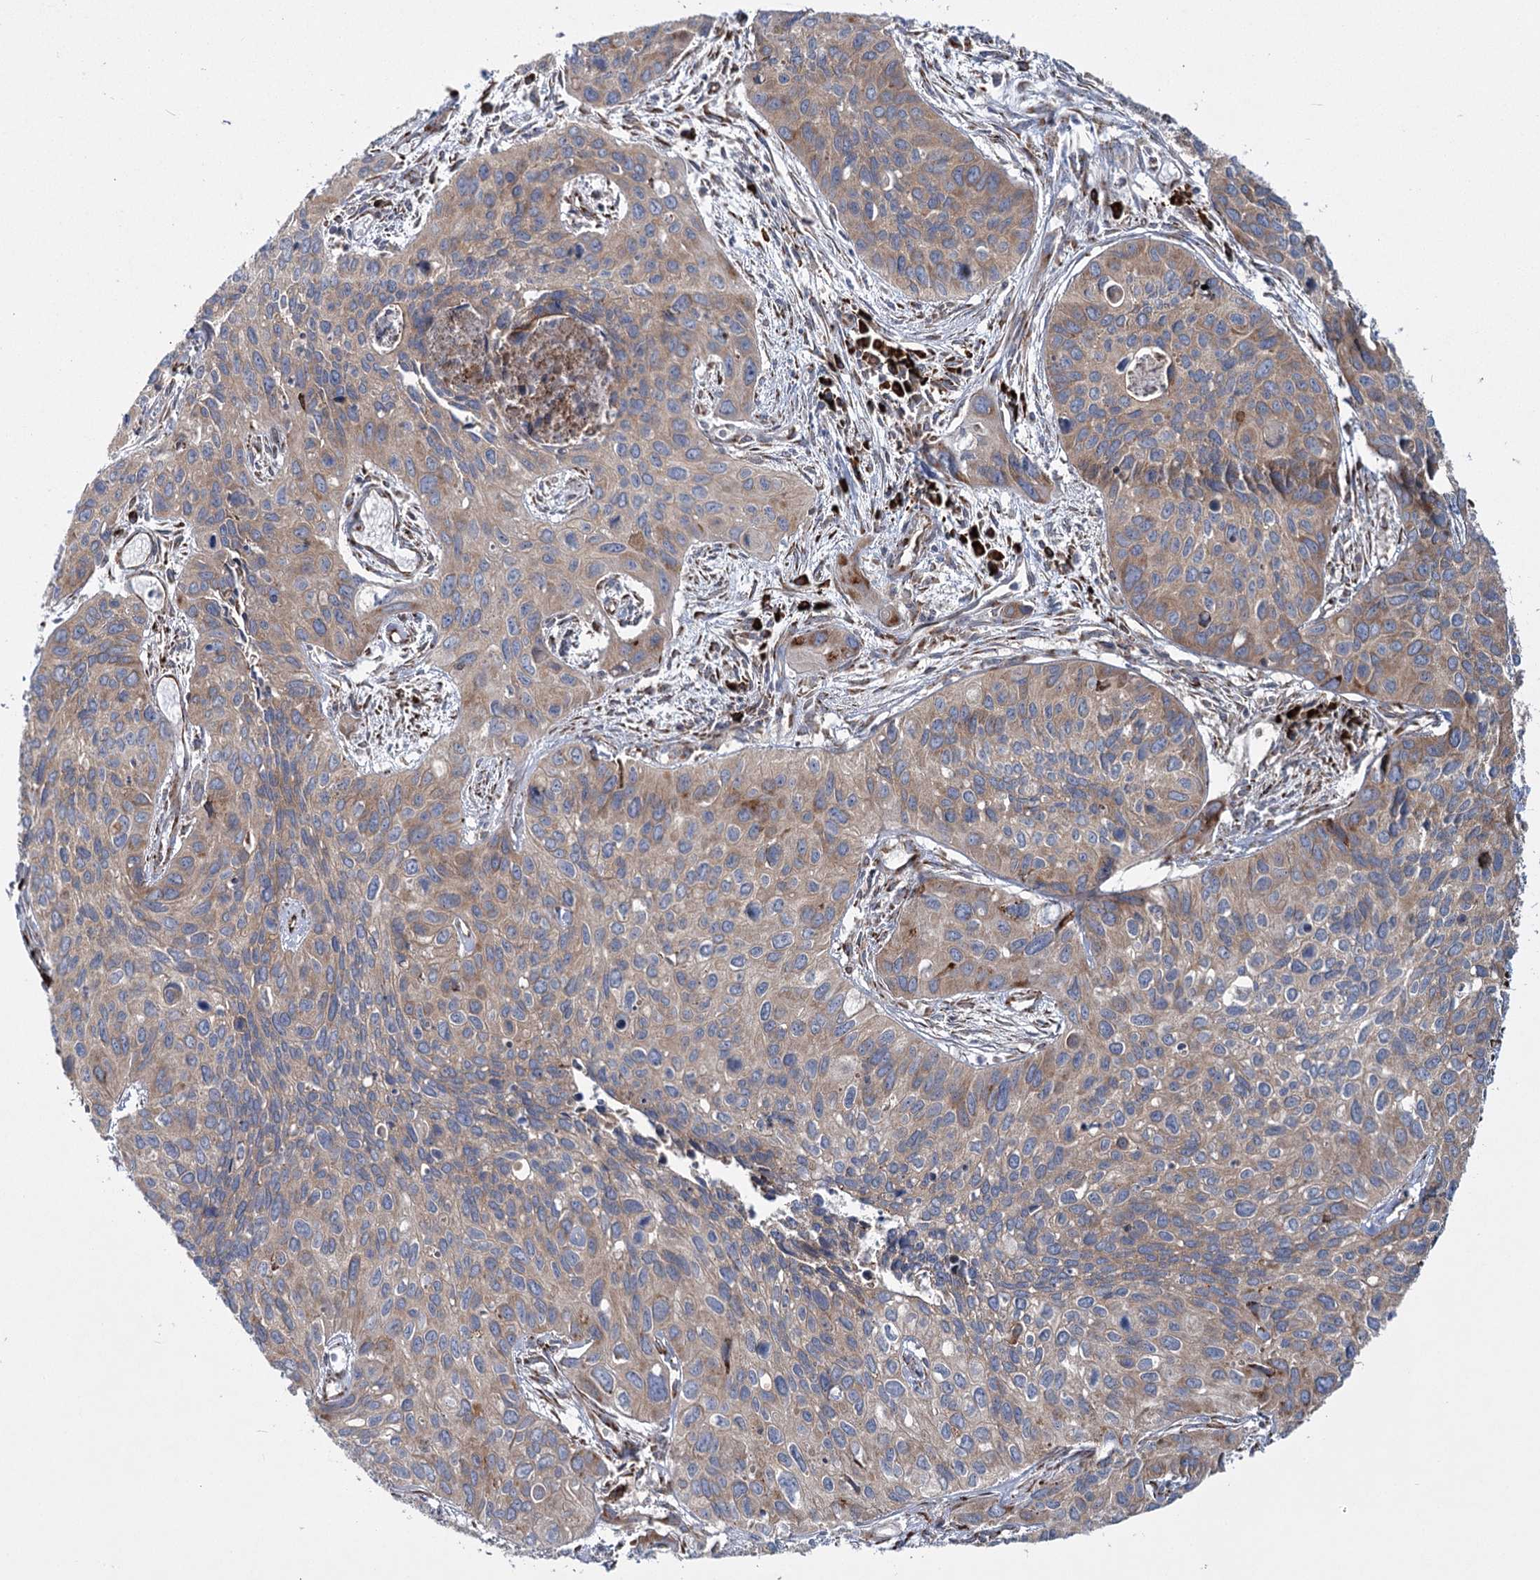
{"staining": {"intensity": "moderate", "quantity": "25%-75%", "location": "cytoplasmic/membranous"}, "tissue": "cervical cancer", "cell_type": "Tumor cells", "image_type": "cancer", "snomed": [{"axis": "morphology", "description": "Squamous cell carcinoma, NOS"}, {"axis": "topography", "description": "Cervix"}], "caption": "Immunohistochemical staining of cervical cancer (squamous cell carcinoma) displays medium levels of moderate cytoplasmic/membranous protein expression in approximately 25%-75% of tumor cells.", "gene": "POGLUT1", "patient": {"sex": "female", "age": 55}}